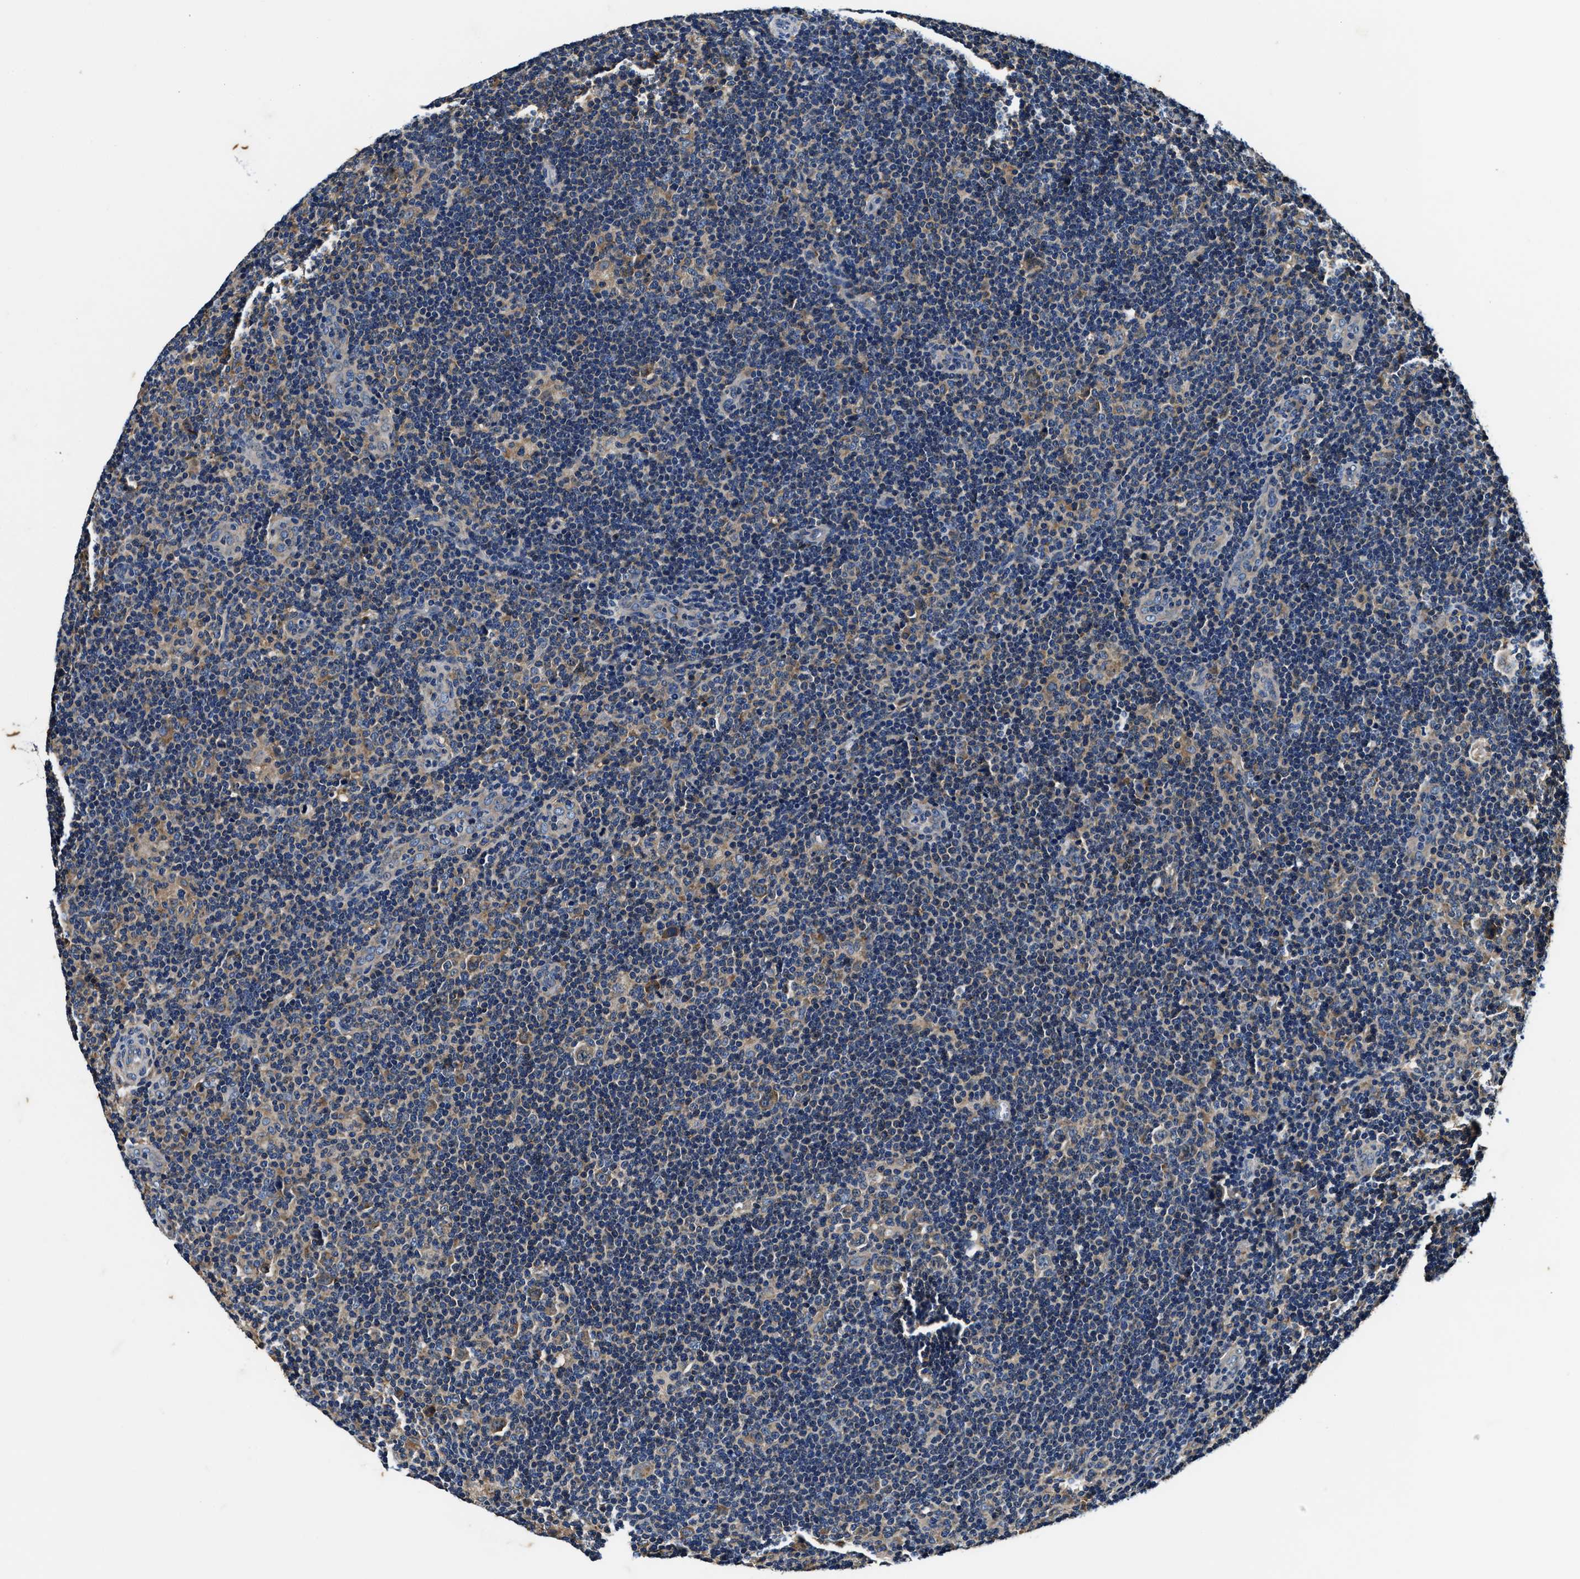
{"staining": {"intensity": "weak", "quantity": ">75%", "location": "cytoplasmic/membranous"}, "tissue": "lymphoma", "cell_type": "Tumor cells", "image_type": "cancer", "snomed": [{"axis": "morphology", "description": "Hodgkin's disease, NOS"}, {"axis": "topography", "description": "Lymph node"}], "caption": "A low amount of weak cytoplasmic/membranous staining is seen in about >75% of tumor cells in Hodgkin's disease tissue.", "gene": "PI4KB", "patient": {"sex": "female", "age": 57}}